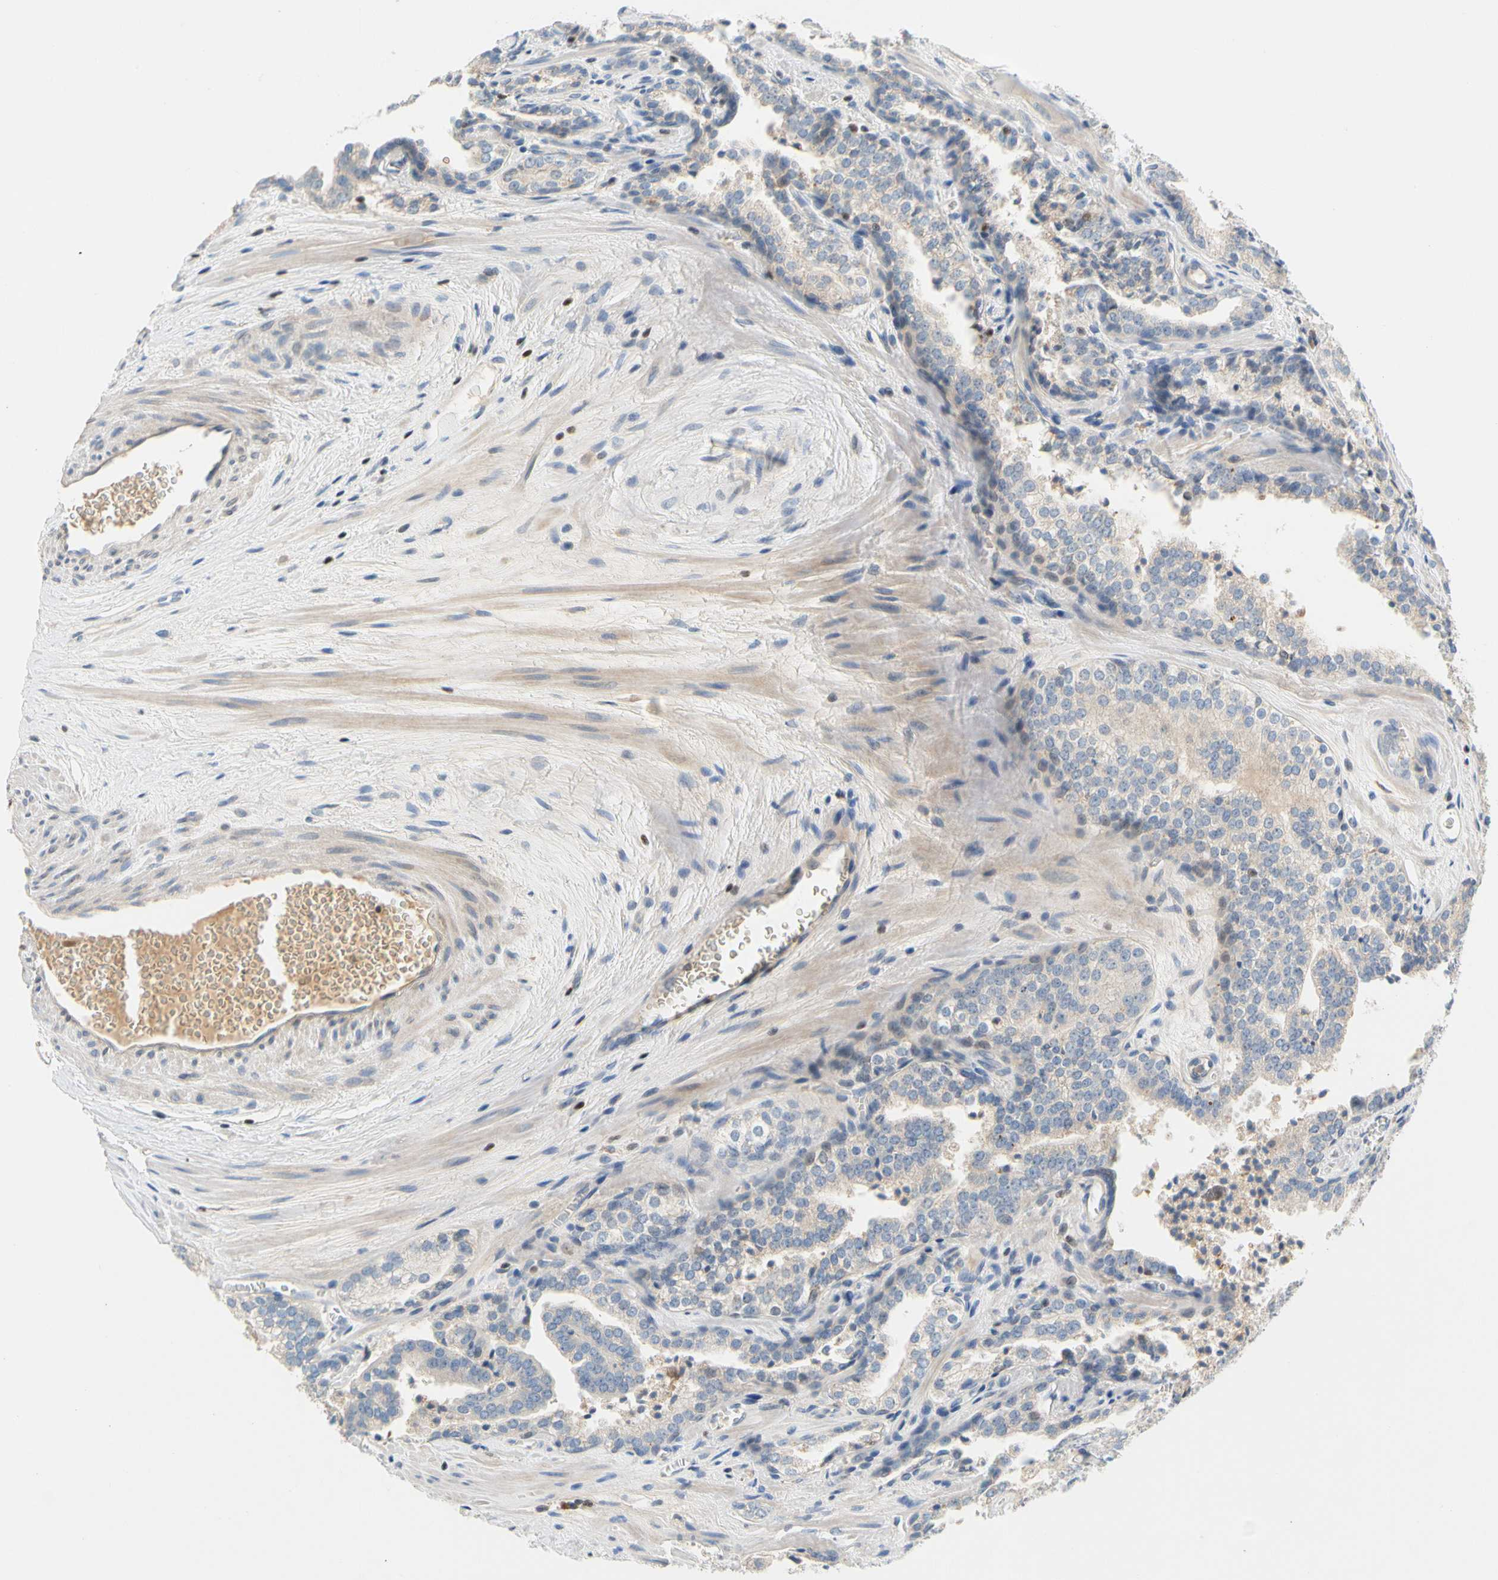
{"staining": {"intensity": "negative", "quantity": "none", "location": "none"}, "tissue": "prostate cancer", "cell_type": "Tumor cells", "image_type": "cancer", "snomed": [{"axis": "morphology", "description": "Adenocarcinoma, Low grade"}, {"axis": "topography", "description": "Prostate"}], "caption": "Immunohistochemistry of human prostate cancer (low-grade adenocarcinoma) exhibits no positivity in tumor cells.", "gene": "SP140", "patient": {"sex": "male", "age": 60}}